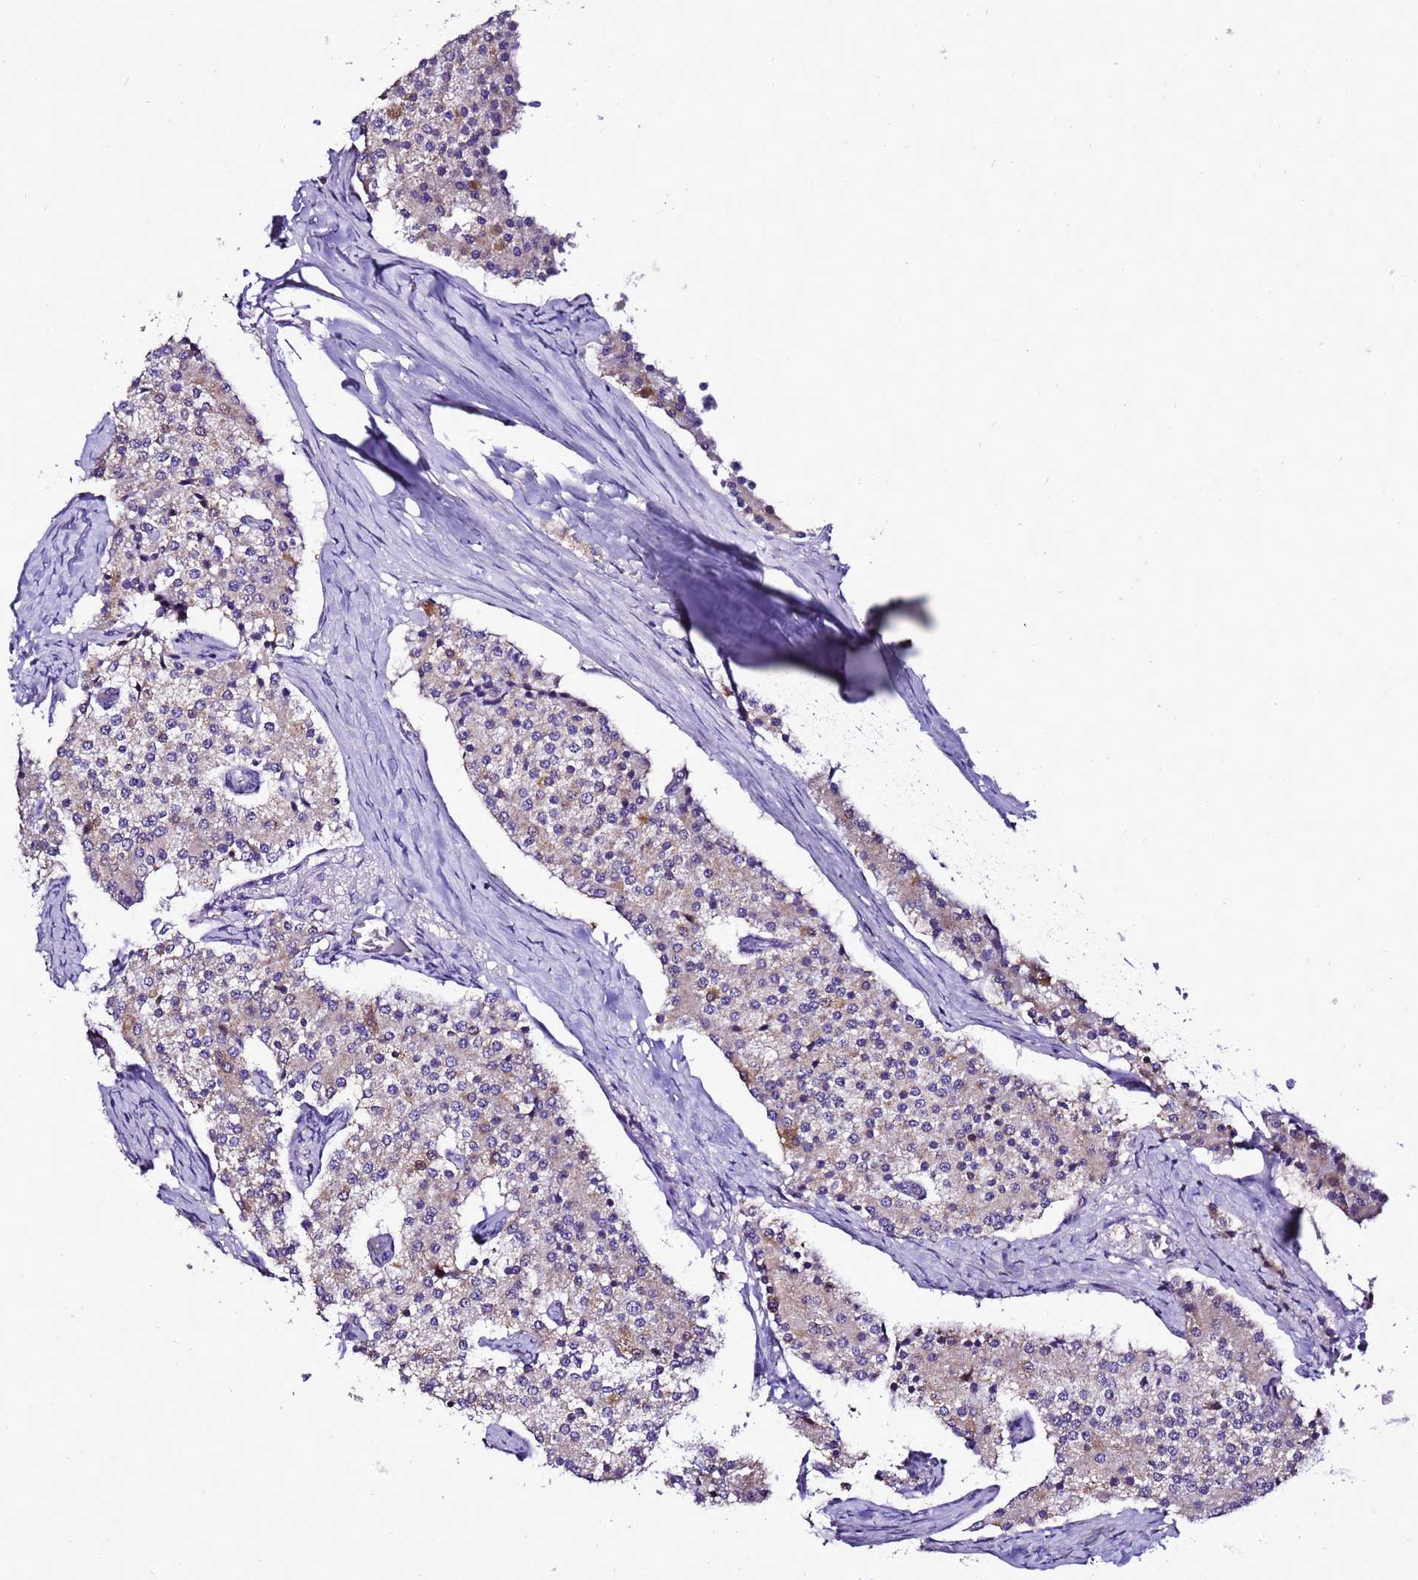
{"staining": {"intensity": "negative", "quantity": "none", "location": "none"}, "tissue": "carcinoid", "cell_type": "Tumor cells", "image_type": "cancer", "snomed": [{"axis": "morphology", "description": "Carcinoid, malignant, NOS"}, {"axis": "topography", "description": "Colon"}], "caption": "Micrograph shows no protein positivity in tumor cells of carcinoid tissue.", "gene": "DPH6", "patient": {"sex": "female", "age": 52}}